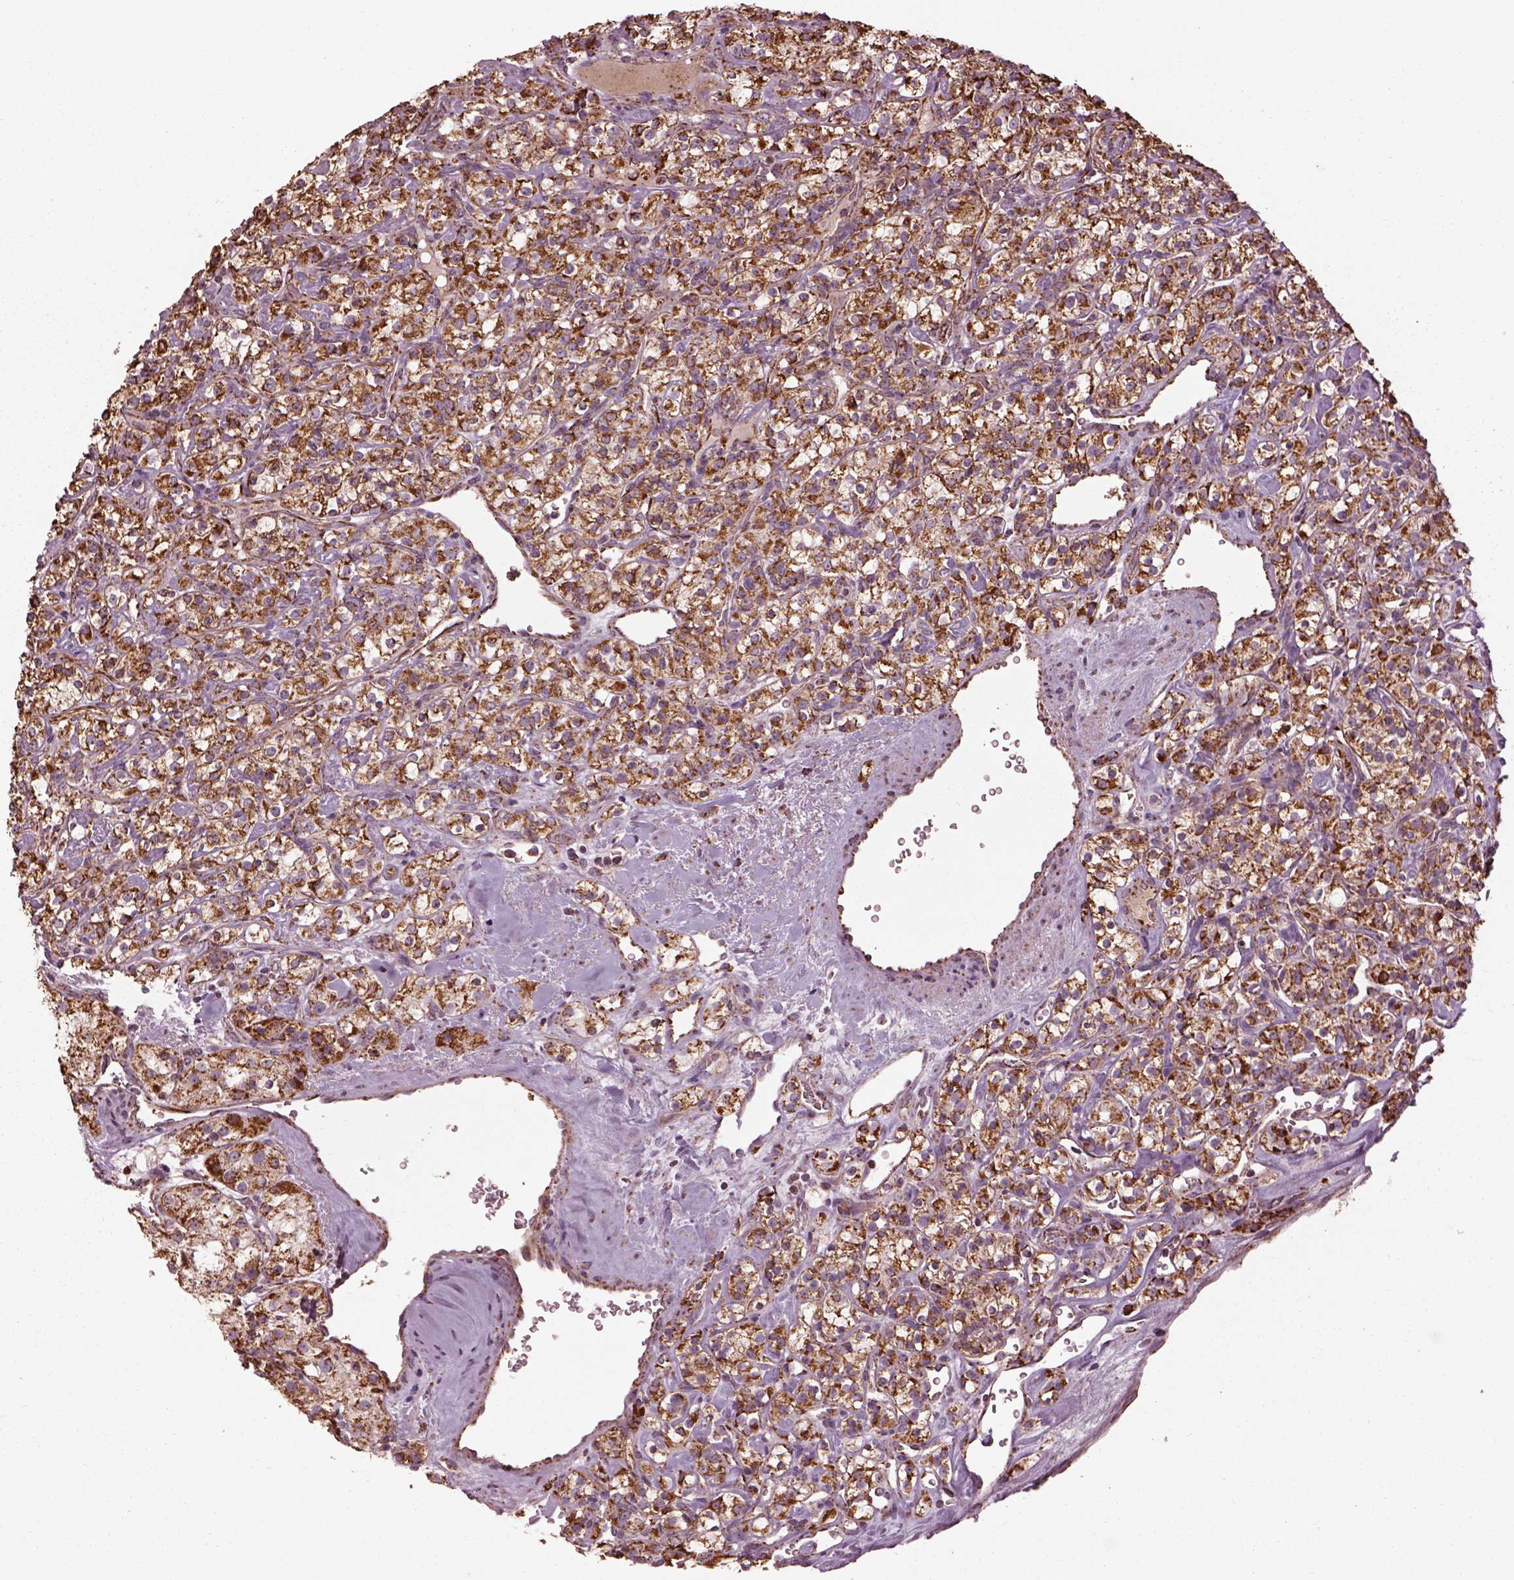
{"staining": {"intensity": "moderate", "quantity": ">75%", "location": "cytoplasmic/membranous"}, "tissue": "renal cancer", "cell_type": "Tumor cells", "image_type": "cancer", "snomed": [{"axis": "morphology", "description": "Adenocarcinoma, NOS"}, {"axis": "topography", "description": "Kidney"}], "caption": "A brown stain shows moderate cytoplasmic/membranous positivity of a protein in renal adenocarcinoma tumor cells.", "gene": "TMEM254", "patient": {"sex": "male", "age": 77}}